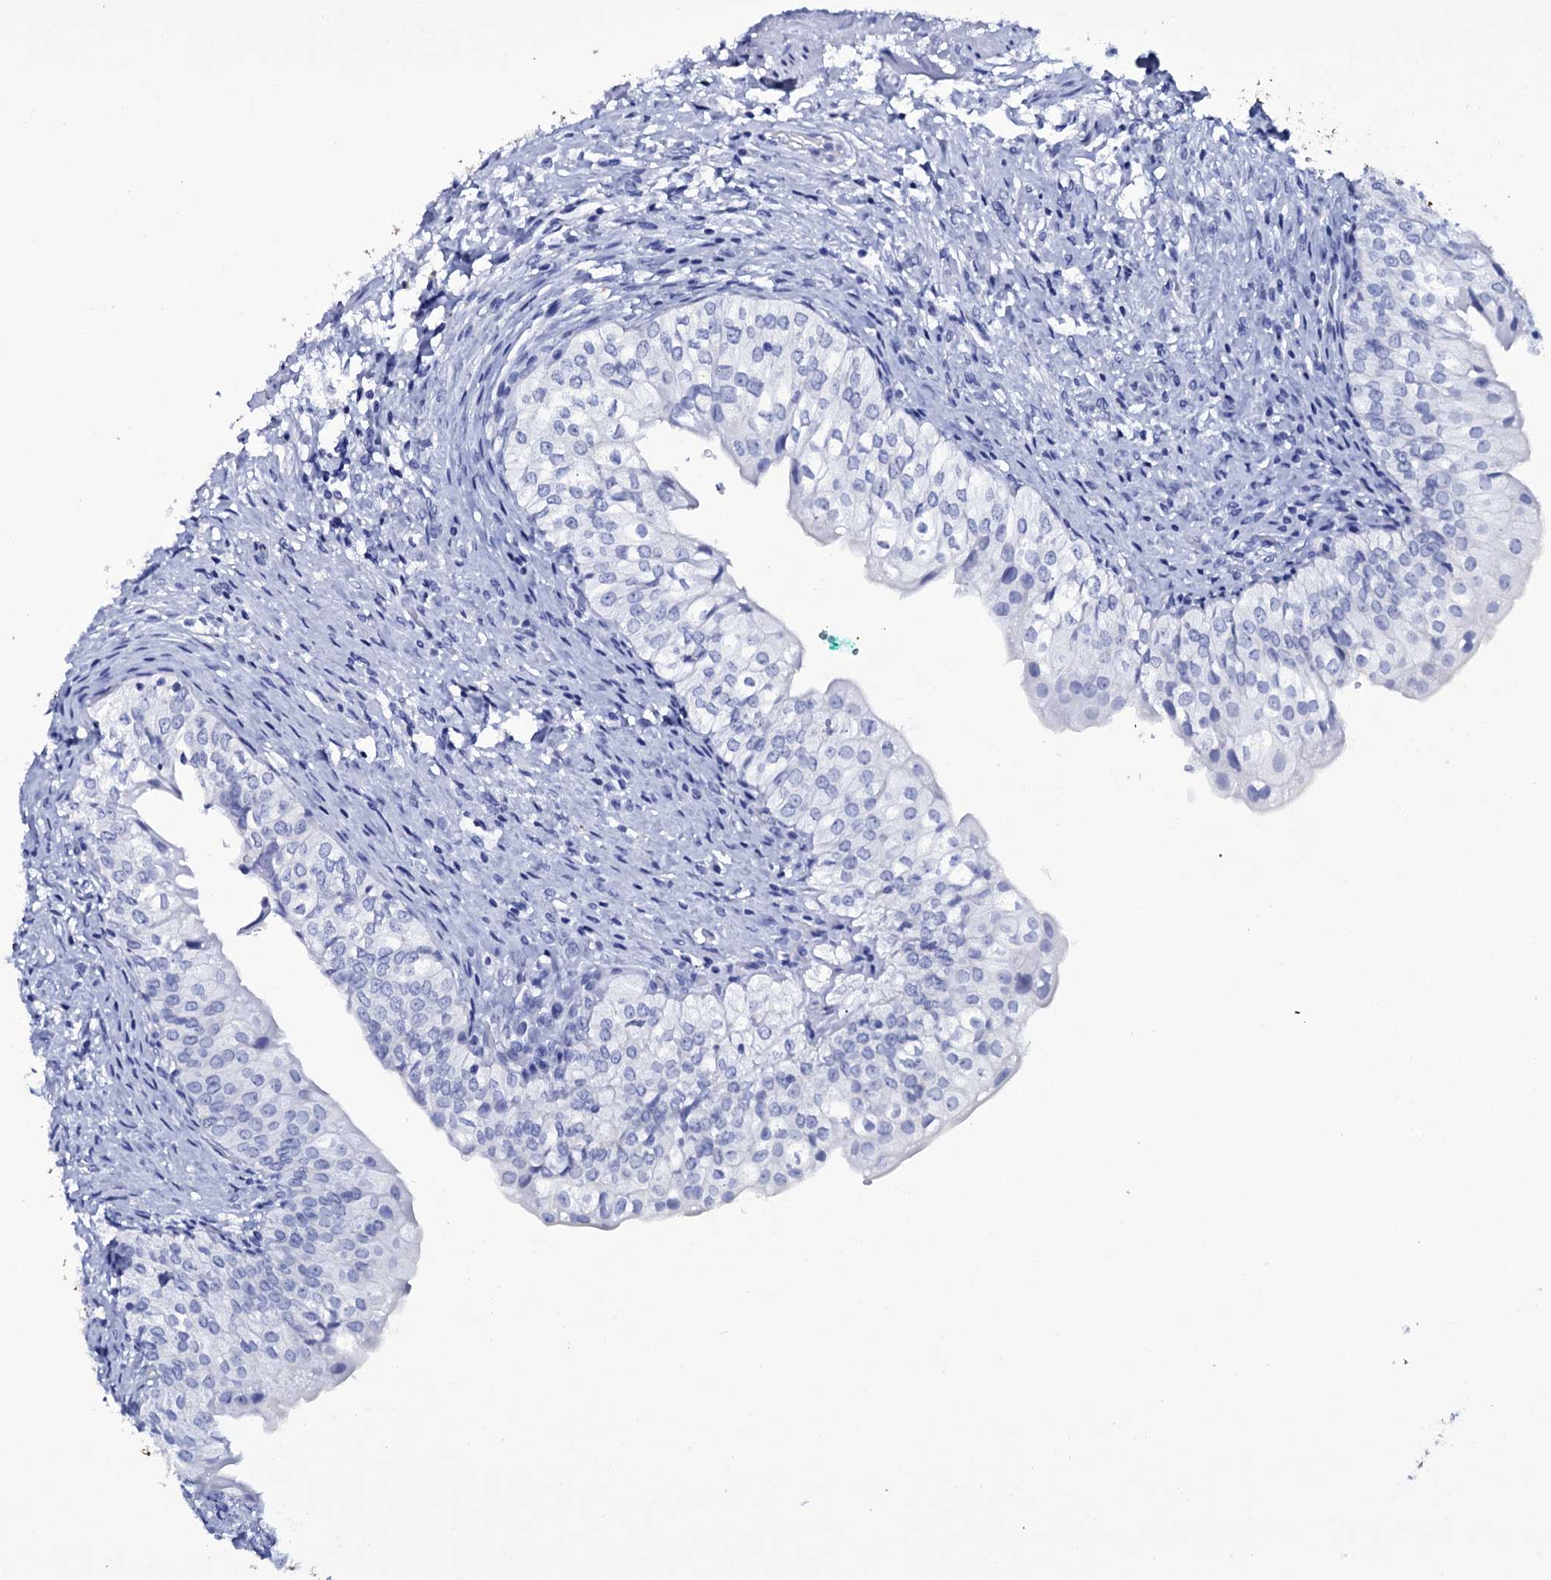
{"staining": {"intensity": "negative", "quantity": "none", "location": "none"}, "tissue": "urinary bladder", "cell_type": "Urothelial cells", "image_type": "normal", "snomed": [{"axis": "morphology", "description": "Normal tissue, NOS"}, {"axis": "topography", "description": "Urinary bladder"}], "caption": "Protein analysis of unremarkable urinary bladder displays no significant staining in urothelial cells.", "gene": "ITPRID2", "patient": {"sex": "male", "age": 55}}